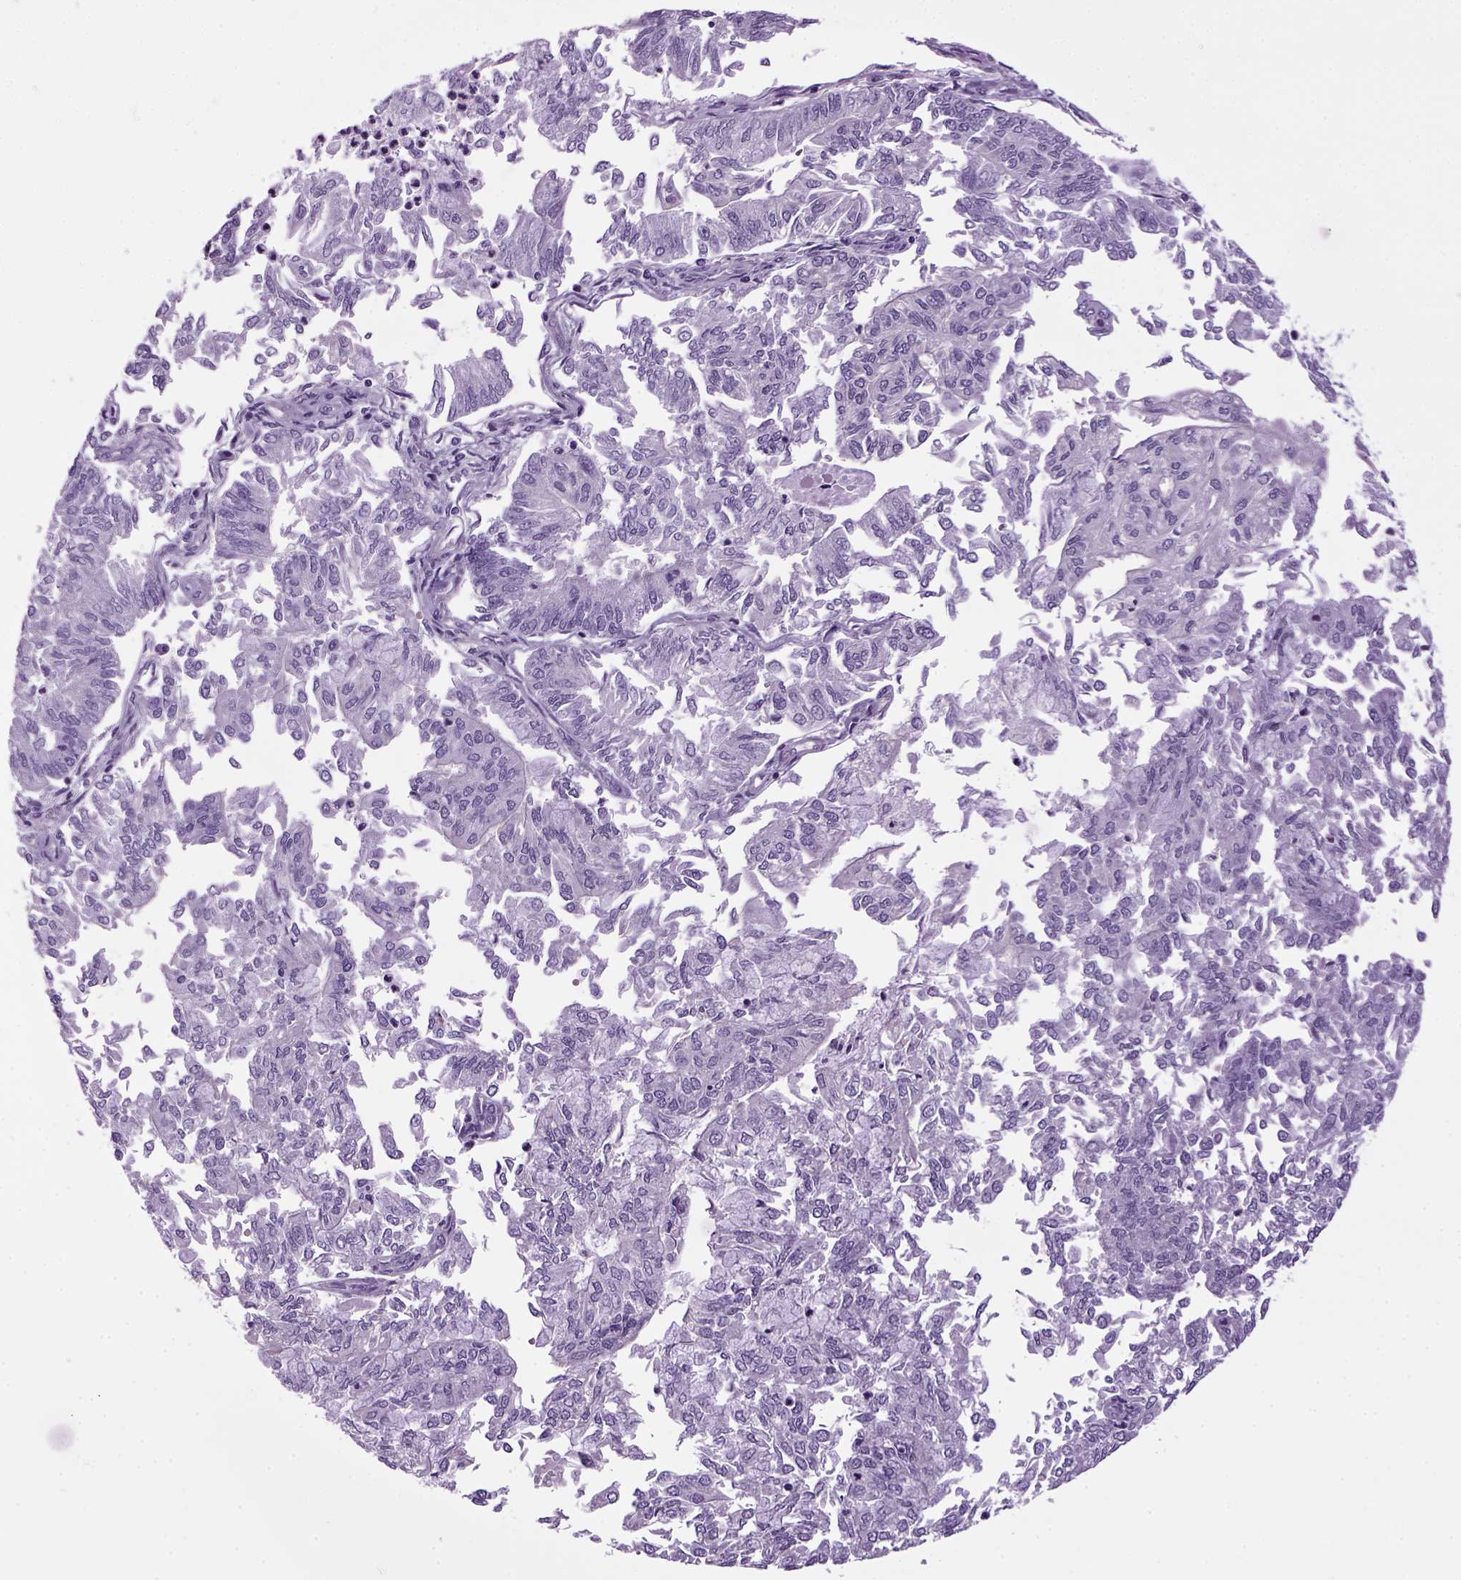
{"staining": {"intensity": "negative", "quantity": "none", "location": "none"}, "tissue": "endometrial cancer", "cell_type": "Tumor cells", "image_type": "cancer", "snomed": [{"axis": "morphology", "description": "Adenocarcinoma, NOS"}, {"axis": "topography", "description": "Endometrium"}], "caption": "Immunohistochemistry of endometrial adenocarcinoma reveals no positivity in tumor cells.", "gene": "HMCN2", "patient": {"sex": "female", "age": 59}}